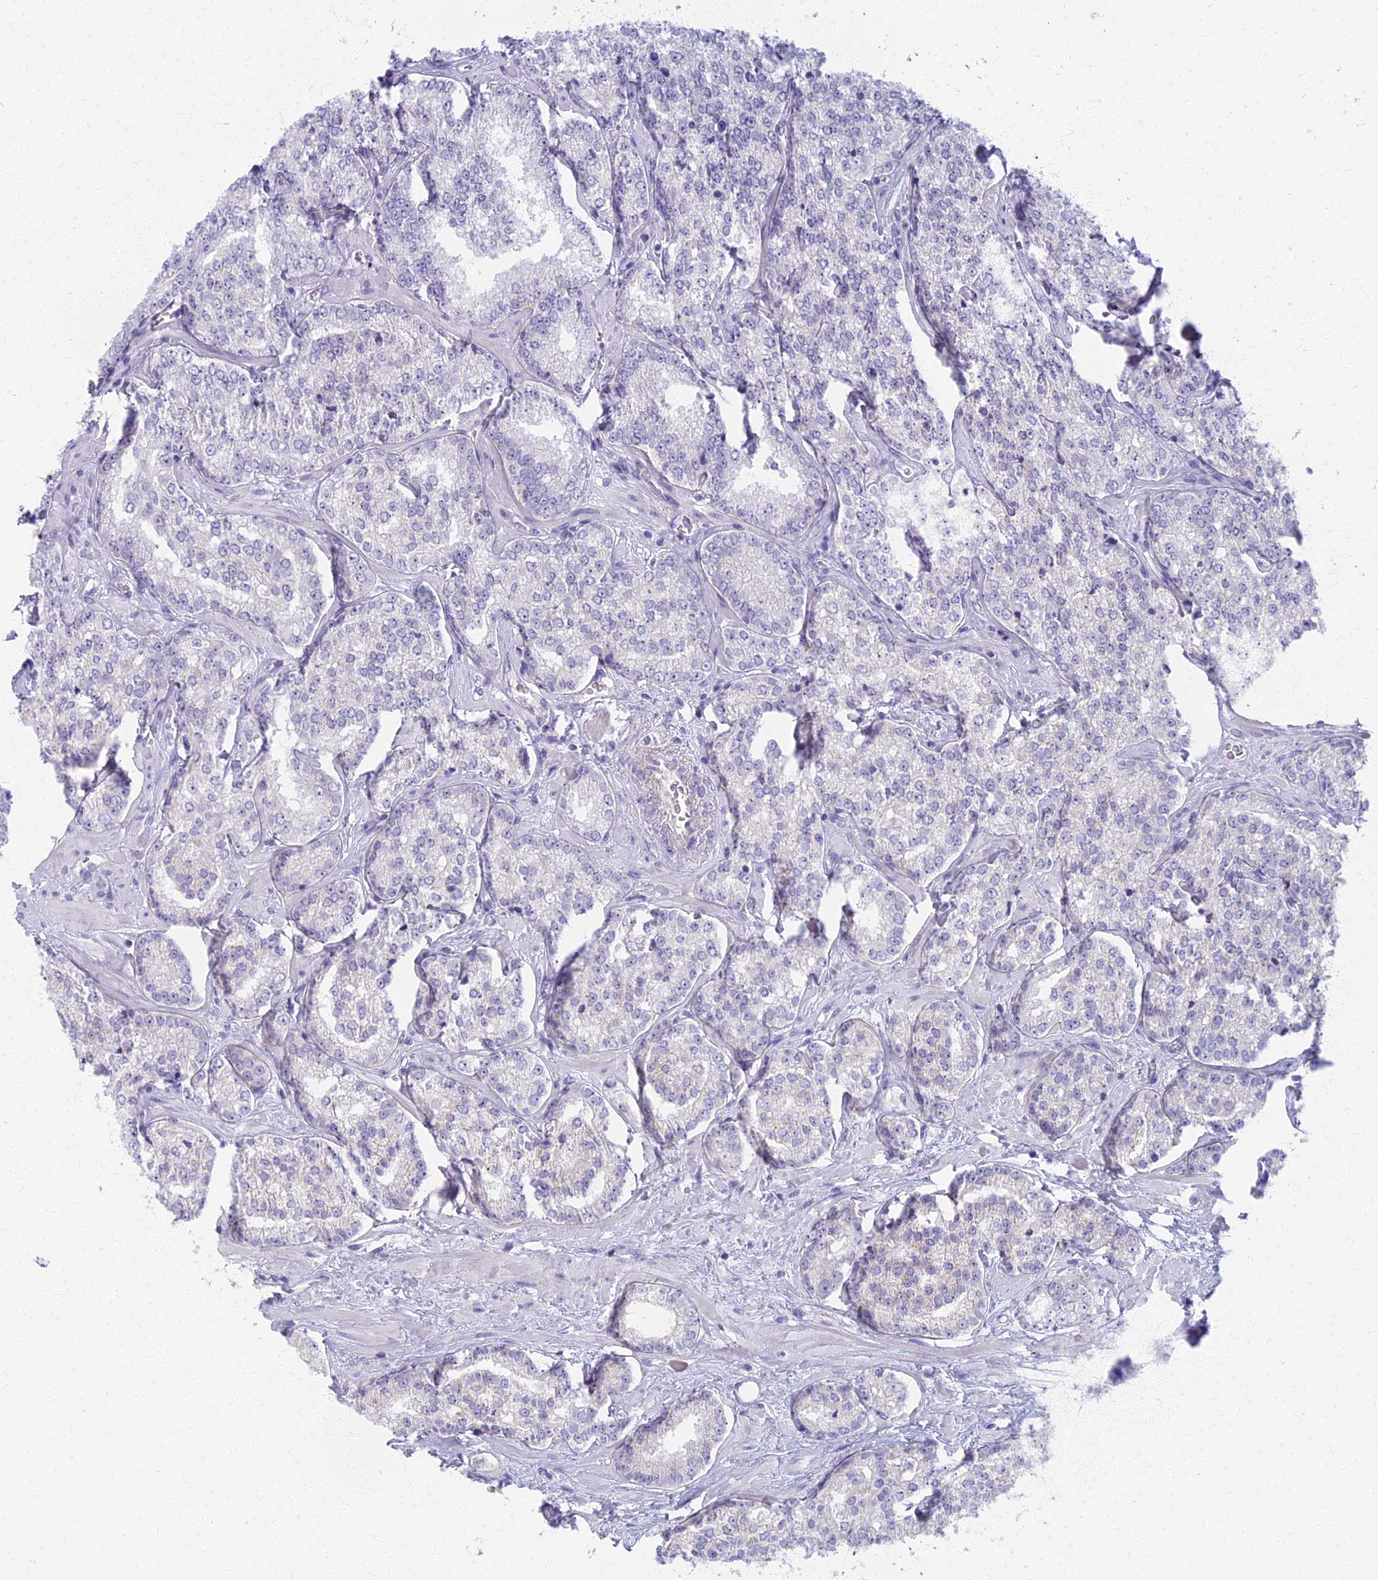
{"staining": {"intensity": "negative", "quantity": "none", "location": "none"}, "tissue": "prostate cancer", "cell_type": "Tumor cells", "image_type": "cancer", "snomed": [{"axis": "morphology", "description": "Normal tissue, NOS"}, {"axis": "morphology", "description": "Adenocarcinoma, High grade"}, {"axis": "topography", "description": "Prostate"}], "caption": "Prostate cancer (adenocarcinoma (high-grade)) was stained to show a protein in brown. There is no significant staining in tumor cells.", "gene": "AP4E1", "patient": {"sex": "male", "age": 83}}